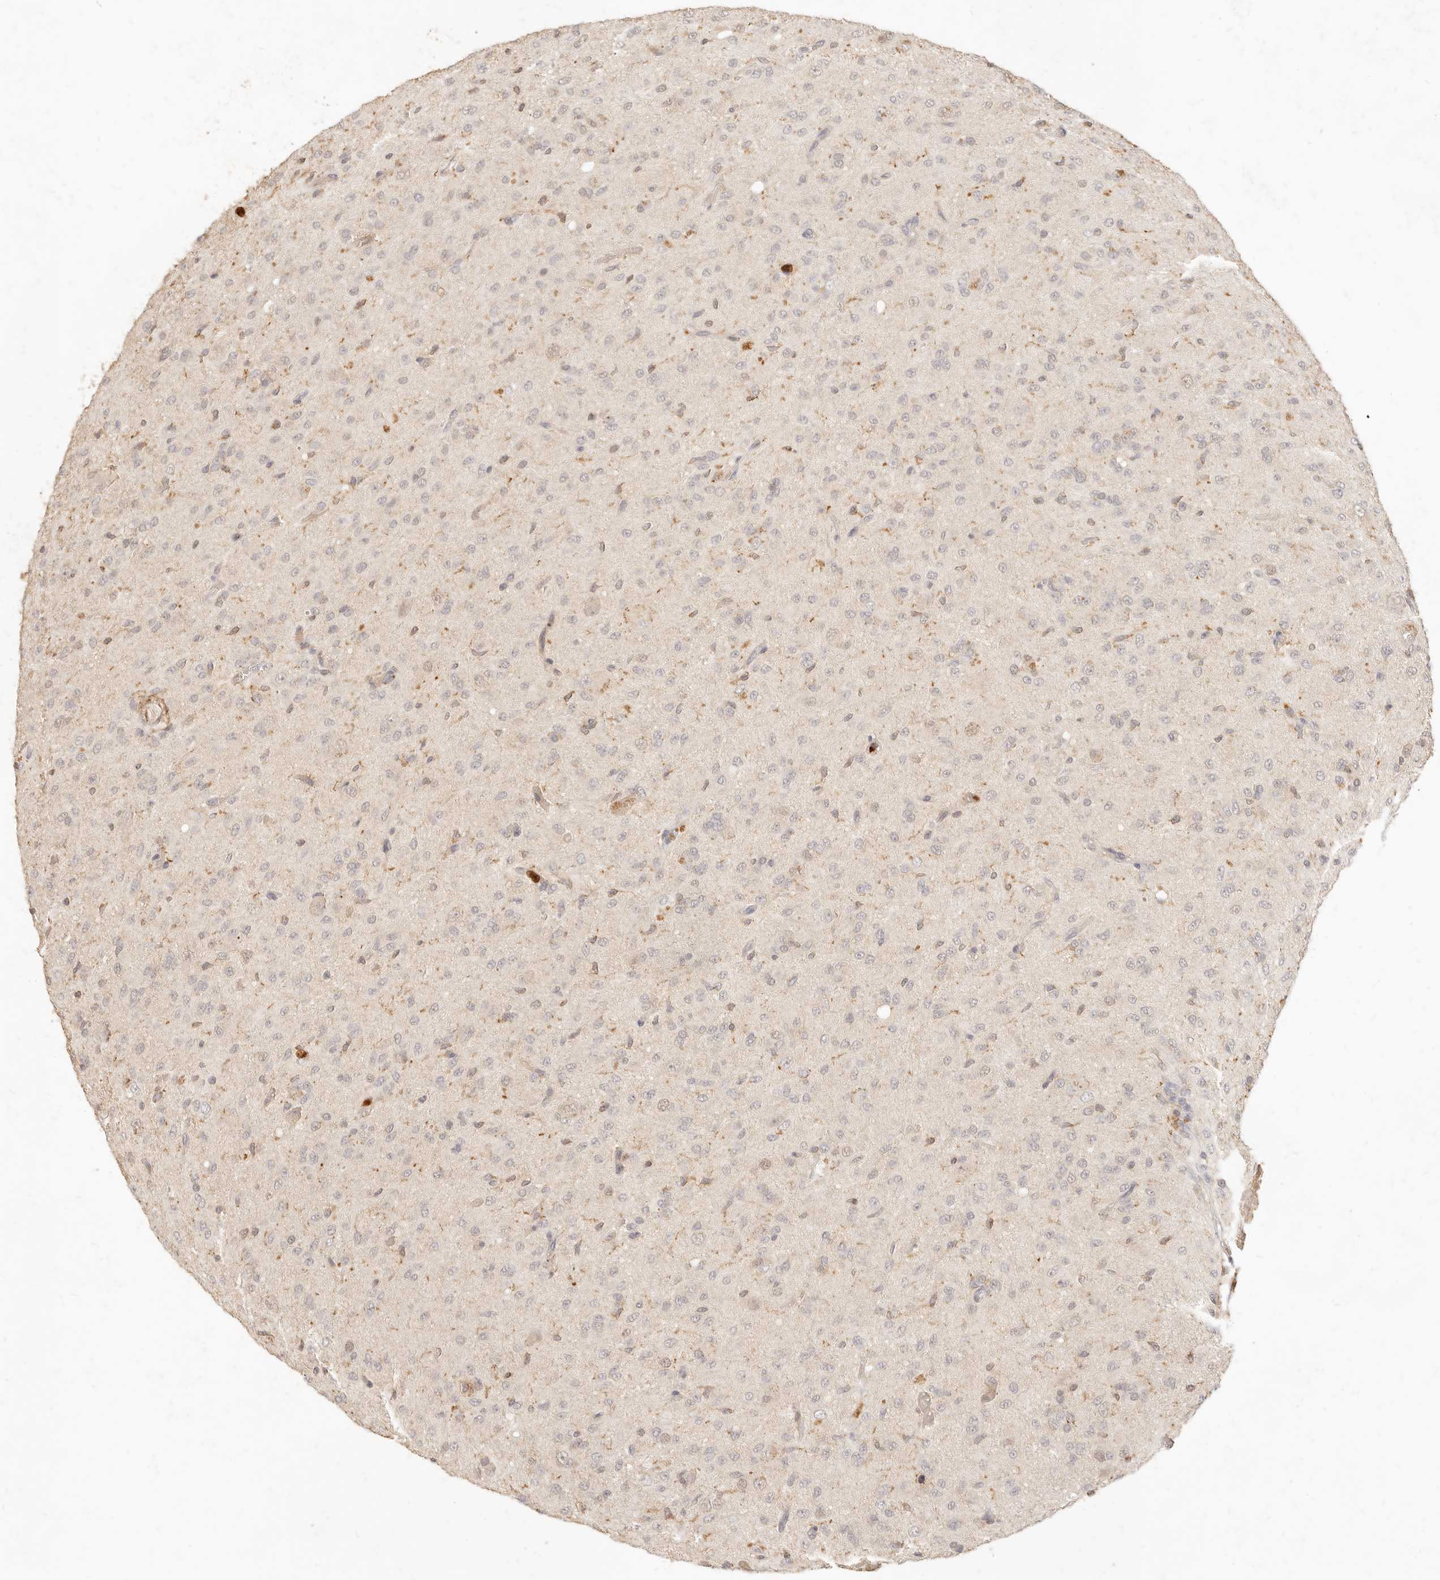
{"staining": {"intensity": "negative", "quantity": "none", "location": "none"}, "tissue": "glioma", "cell_type": "Tumor cells", "image_type": "cancer", "snomed": [{"axis": "morphology", "description": "Glioma, malignant, High grade"}, {"axis": "topography", "description": "Brain"}], "caption": "DAB (3,3'-diaminobenzidine) immunohistochemical staining of malignant glioma (high-grade) shows no significant staining in tumor cells.", "gene": "TMTC2", "patient": {"sex": "female", "age": 59}}